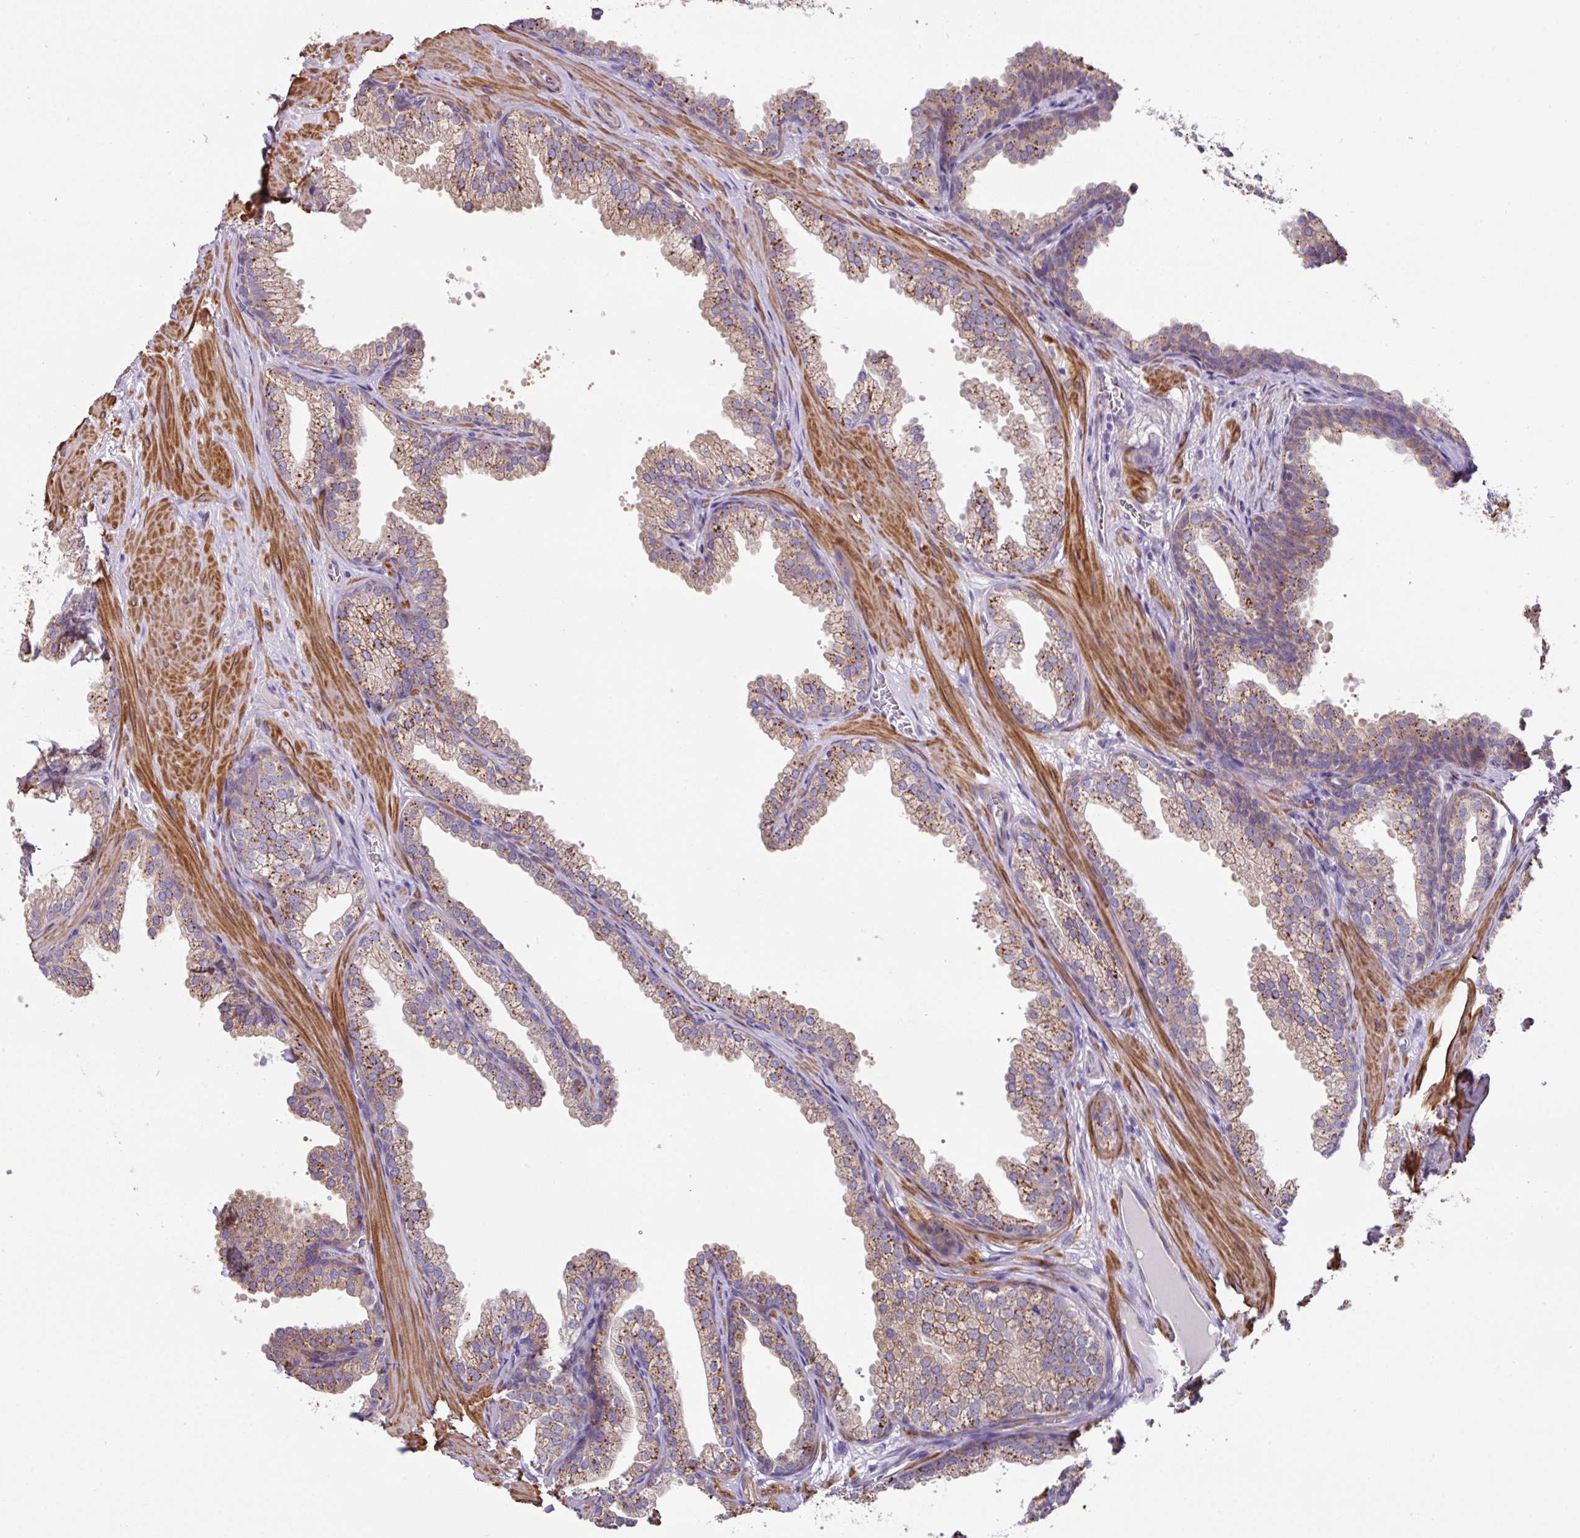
{"staining": {"intensity": "moderate", "quantity": "25%-75%", "location": "cytoplasmic/membranous"}, "tissue": "prostate", "cell_type": "Glandular cells", "image_type": "normal", "snomed": [{"axis": "morphology", "description": "Normal tissue, NOS"}, {"axis": "topography", "description": "Prostate"}], "caption": "Prostate stained with a brown dye demonstrates moderate cytoplasmic/membranous positive positivity in approximately 25%-75% of glandular cells.", "gene": "MRRF", "patient": {"sex": "male", "age": 37}}